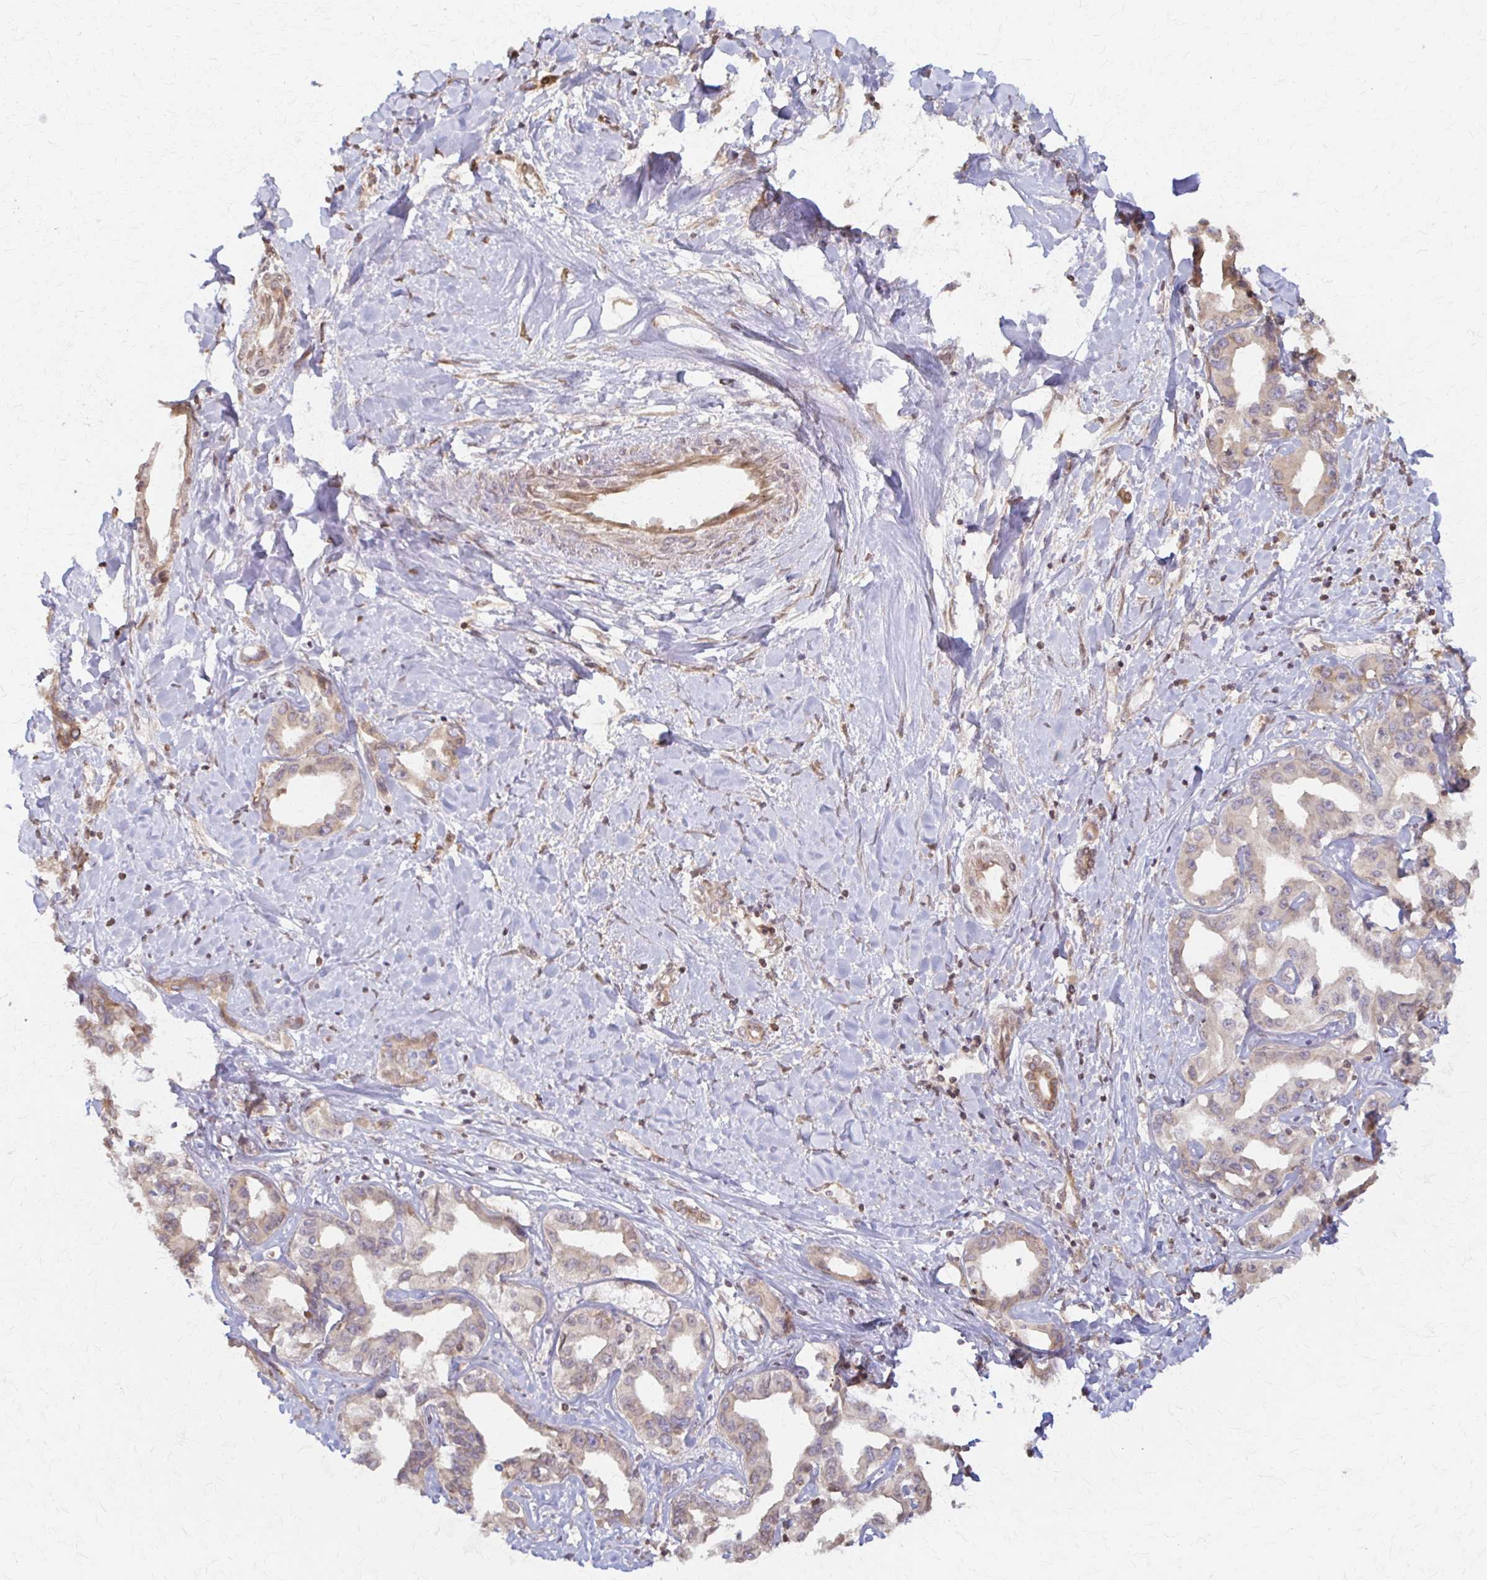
{"staining": {"intensity": "weak", "quantity": "<25%", "location": "cytoplasmic/membranous"}, "tissue": "liver cancer", "cell_type": "Tumor cells", "image_type": "cancer", "snomed": [{"axis": "morphology", "description": "Cholangiocarcinoma"}, {"axis": "topography", "description": "Liver"}], "caption": "Liver cholangiocarcinoma stained for a protein using immunohistochemistry (IHC) demonstrates no staining tumor cells.", "gene": "ARHGAP35", "patient": {"sex": "male", "age": 59}}